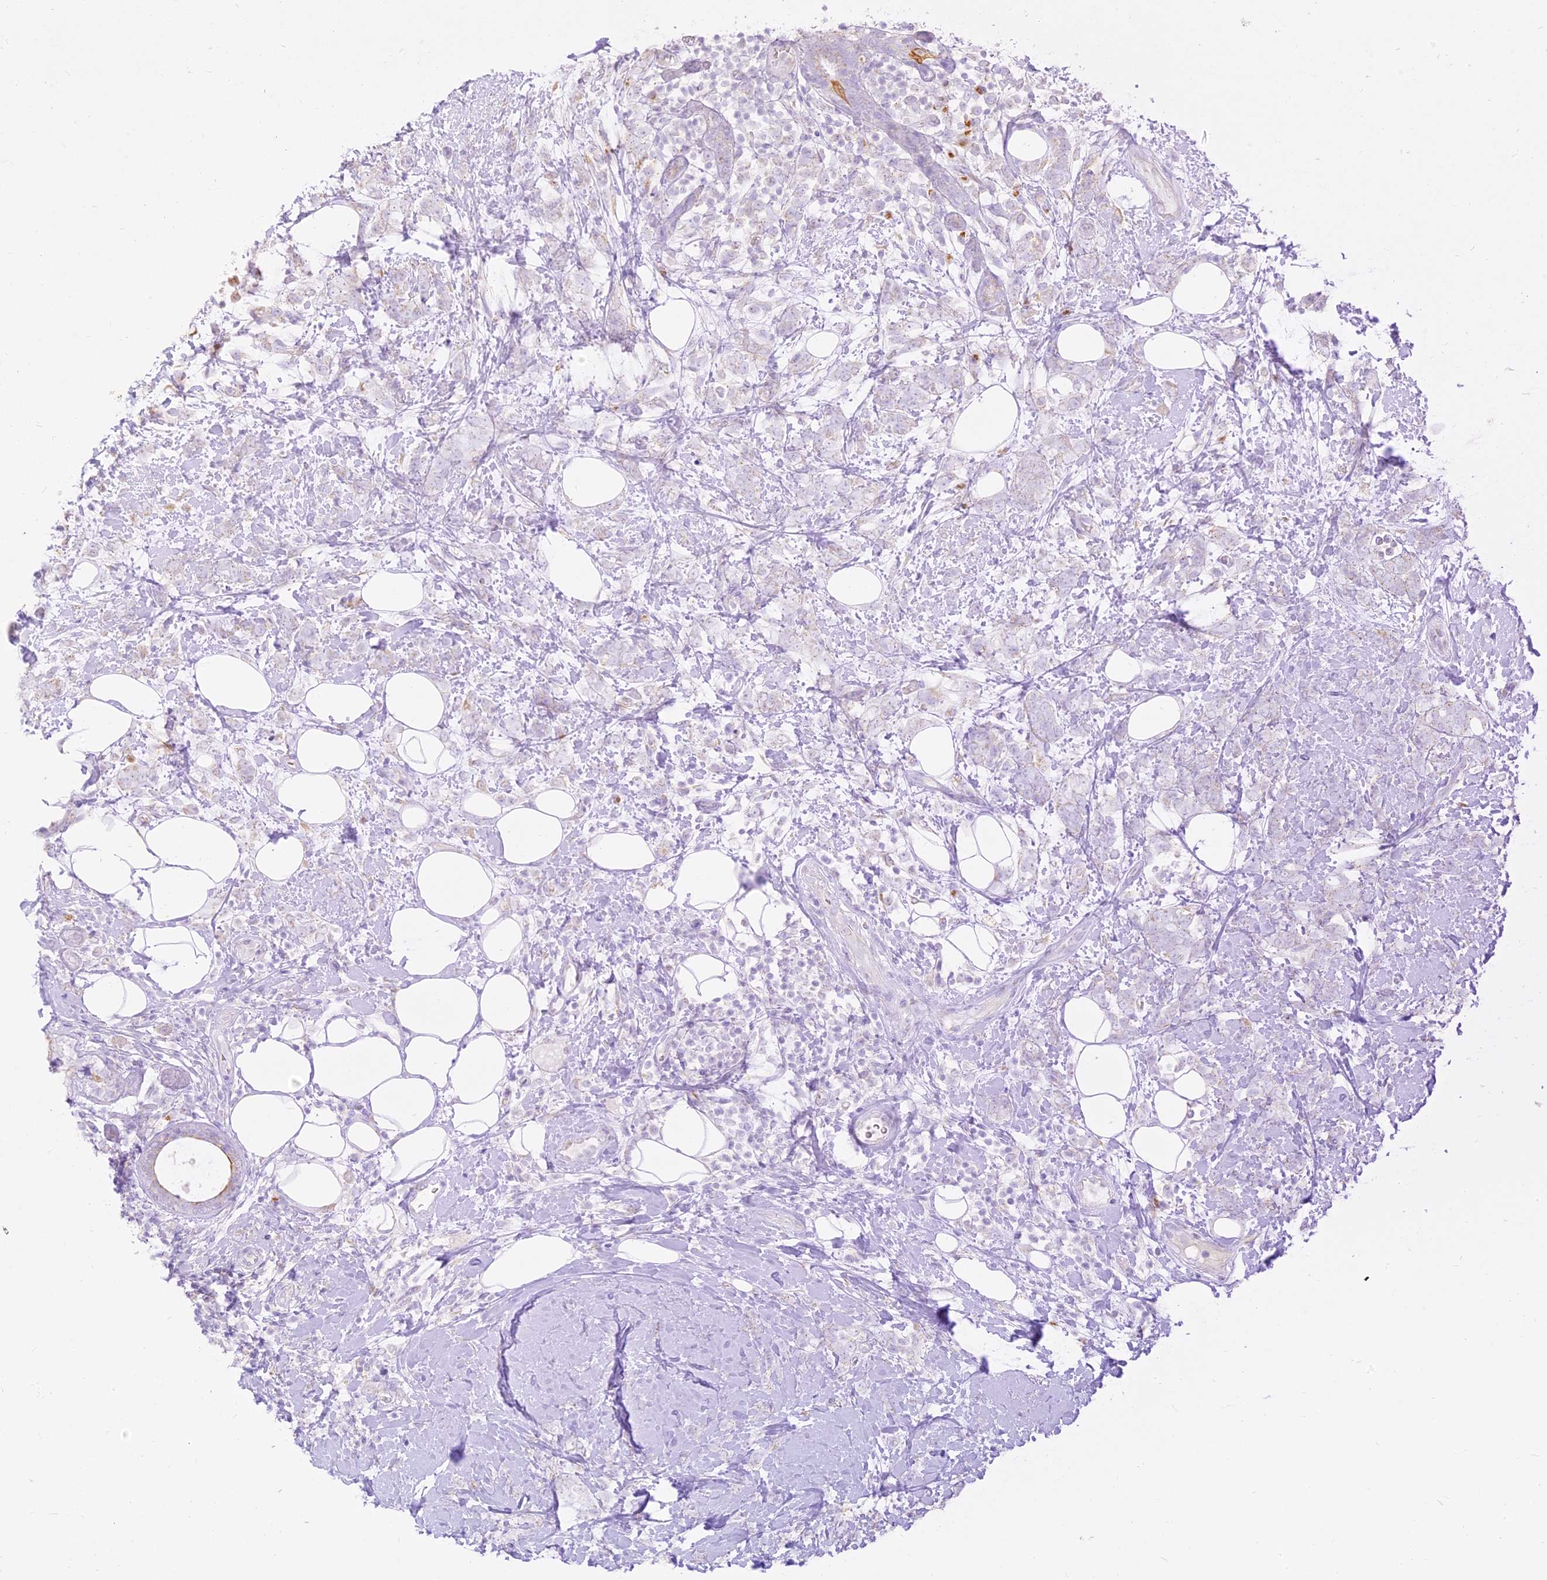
{"staining": {"intensity": "negative", "quantity": "none", "location": "none"}, "tissue": "breast cancer", "cell_type": "Tumor cells", "image_type": "cancer", "snomed": [{"axis": "morphology", "description": "Lobular carcinoma"}, {"axis": "topography", "description": "Breast"}], "caption": "Tumor cells show no significant protein expression in breast lobular carcinoma.", "gene": "SEC13", "patient": {"sex": "female", "age": 58}}